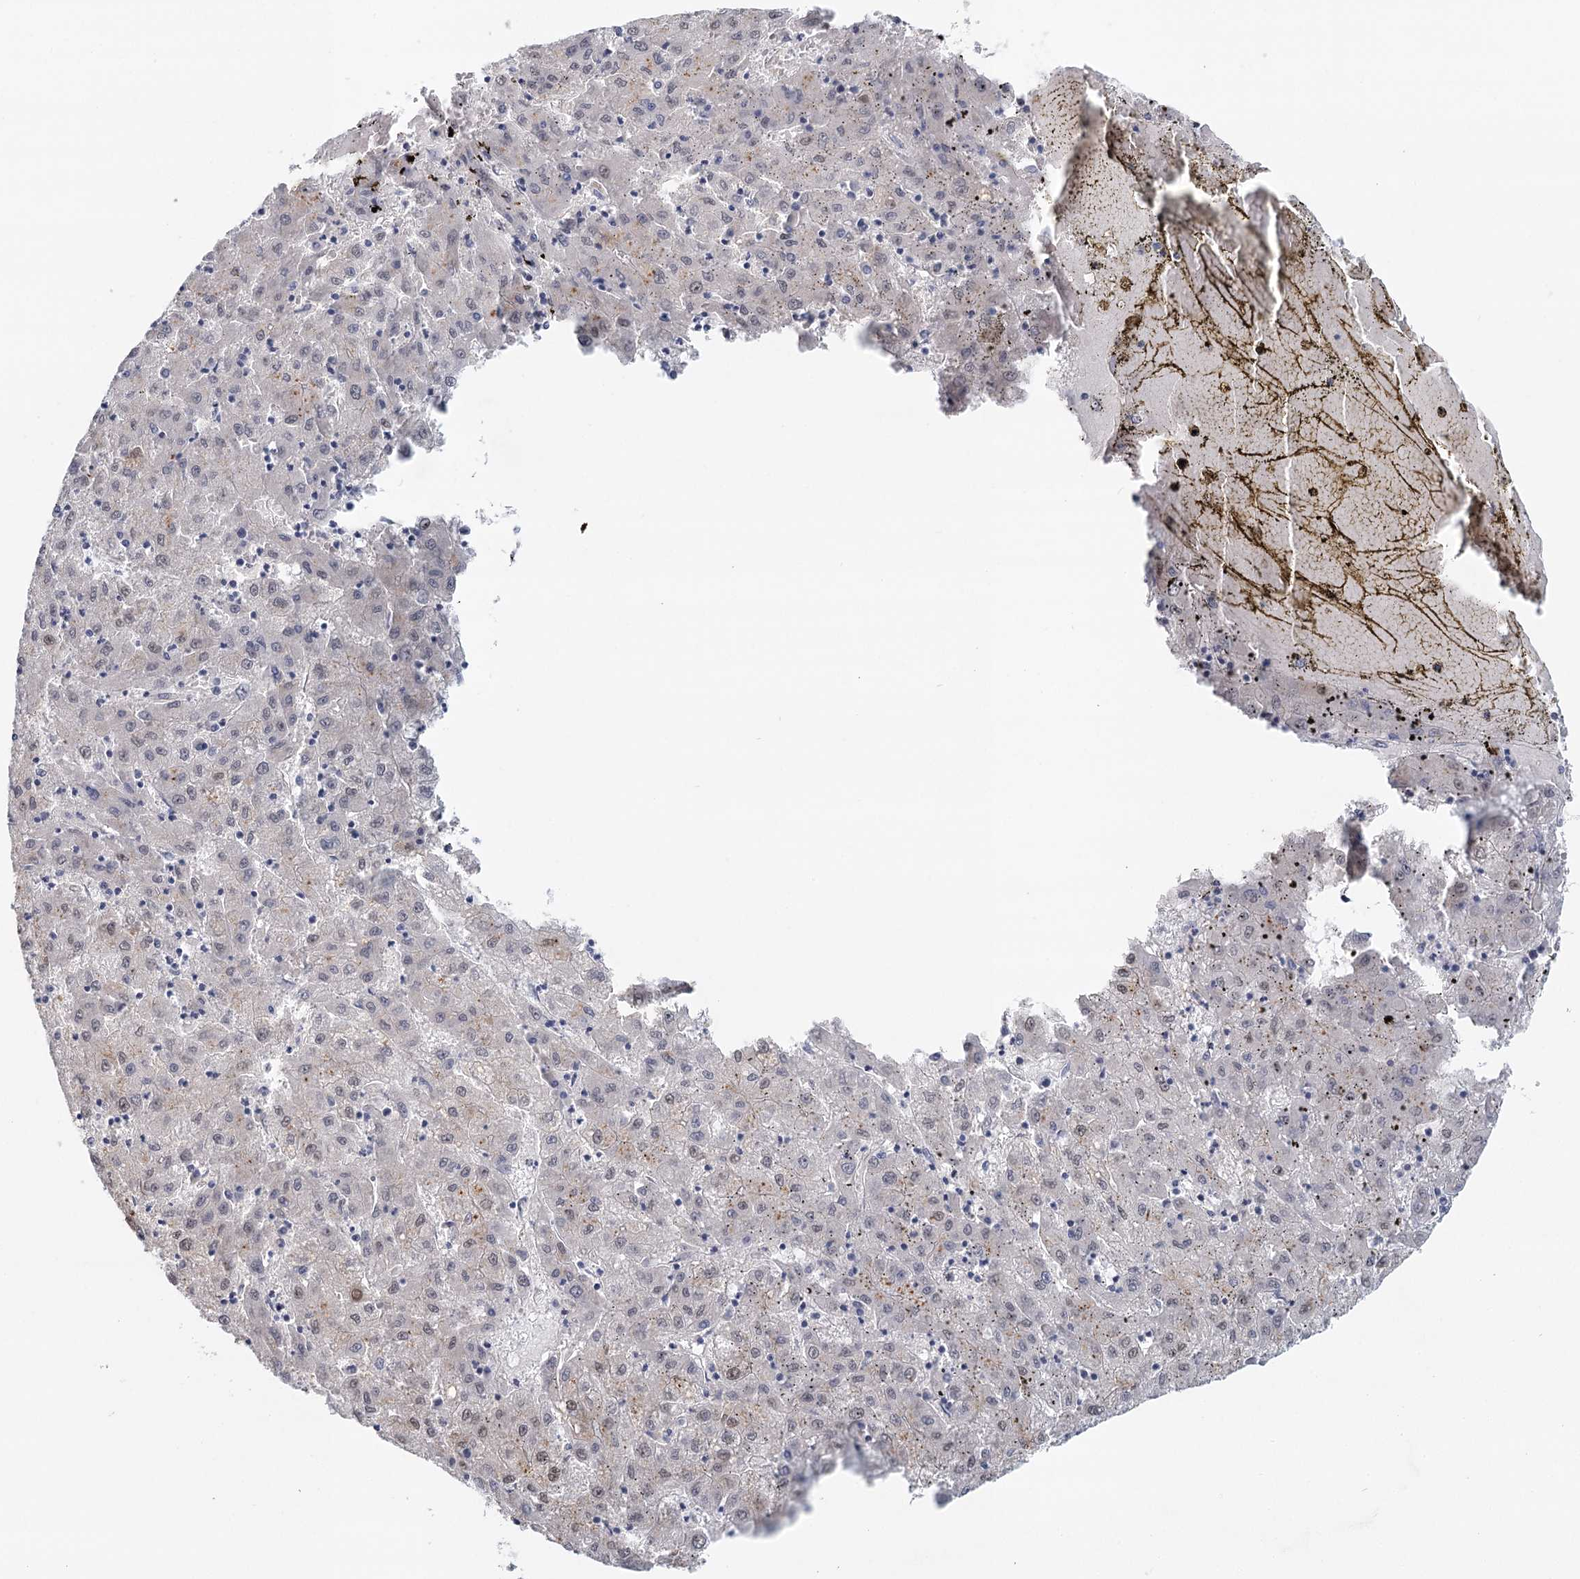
{"staining": {"intensity": "weak", "quantity": "25%-75%", "location": "nuclear"}, "tissue": "liver cancer", "cell_type": "Tumor cells", "image_type": "cancer", "snomed": [{"axis": "morphology", "description": "Carcinoma, Hepatocellular, NOS"}, {"axis": "topography", "description": "Liver"}], "caption": "Protein expression analysis of liver hepatocellular carcinoma demonstrates weak nuclear staining in about 25%-75% of tumor cells. Nuclei are stained in blue.", "gene": "MYO7B", "patient": {"sex": "male", "age": 72}}